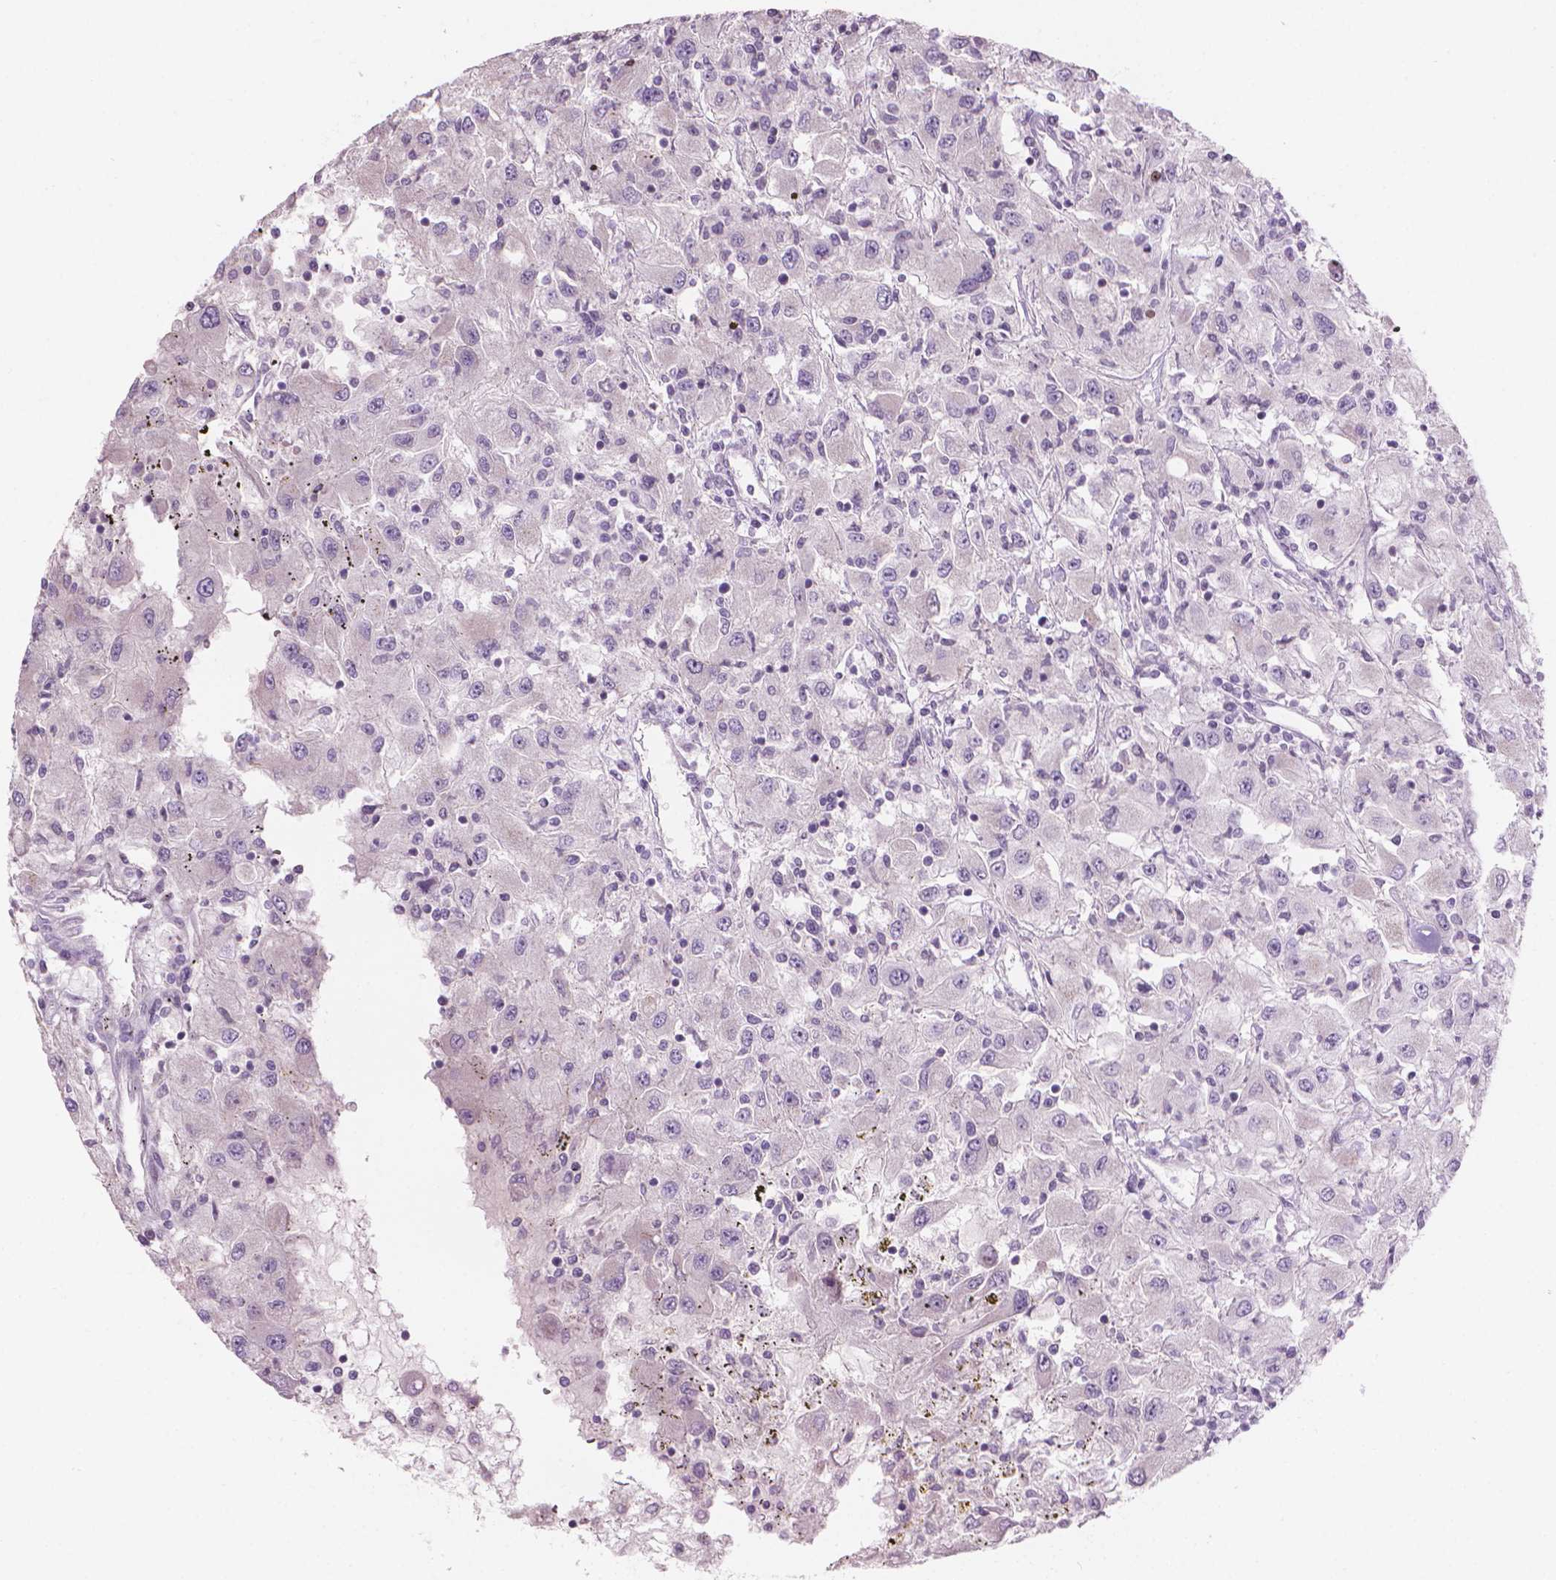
{"staining": {"intensity": "negative", "quantity": "none", "location": "none"}, "tissue": "renal cancer", "cell_type": "Tumor cells", "image_type": "cancer", "snomed": [{"axis": "morphology", "description": "Adenocarcinoma, NOS"}, {"axis": "topography", "description": "Kidney"}], "caption": "Tumor cells are negative for brown protein staining in renal cancer. The staining was performed using DAB (3,3'-diaminobenzidine) to visualize the protein expression in brown, while the nuclei were stained in blue with hematoxylin (Magnification: 20x).", "gene": "IFFO1", "patient": {"sex": "female", "age": 67}}